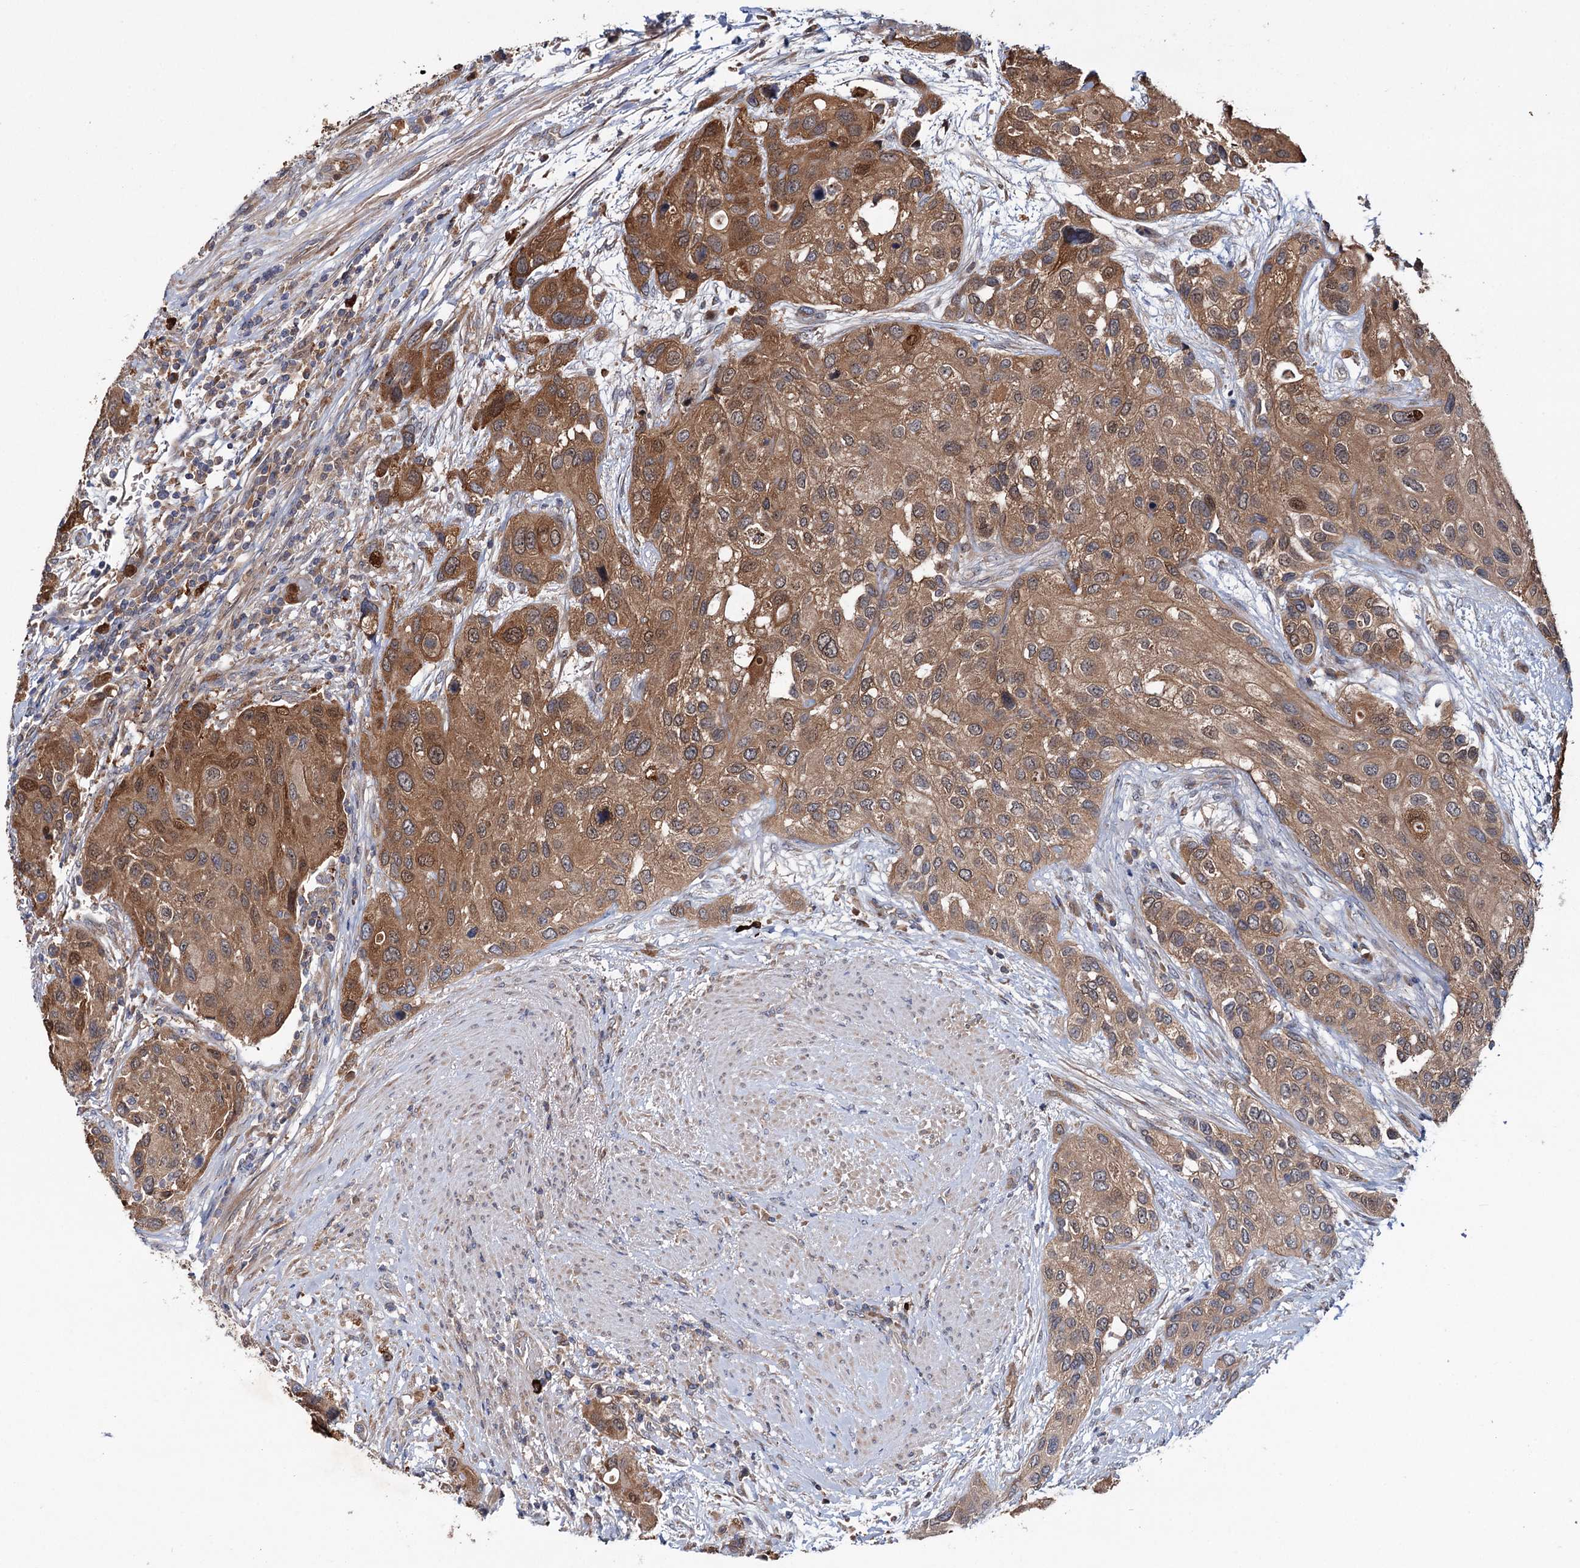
{"staining": {"intensity": "moderate", "quantity": ">75%", "location": "cytoplasmic/membranous"}, "tissue": "urothelial cancer", "cell_type": "Tumor cells", "image_type": "cancer", "snomed": [{"axis": "morphology", "description": "Normal tissue, NOS"}, {"axis": "morphology", "description": "Urothelial carcinoma, High grade"}, {"axis": "topography", "description": "Vascular tissue"}, {"axis": "topography", "description": "Urinary bladder"}], "caption": "A high-resolution image shows IHC staining of urothelial cancer, which displays moderate cytoplasmic/membranous positivity in approximately >75% of tumor cells.", "gene": "PTPN3", "patient": {"sex": "female", "age": 56}}